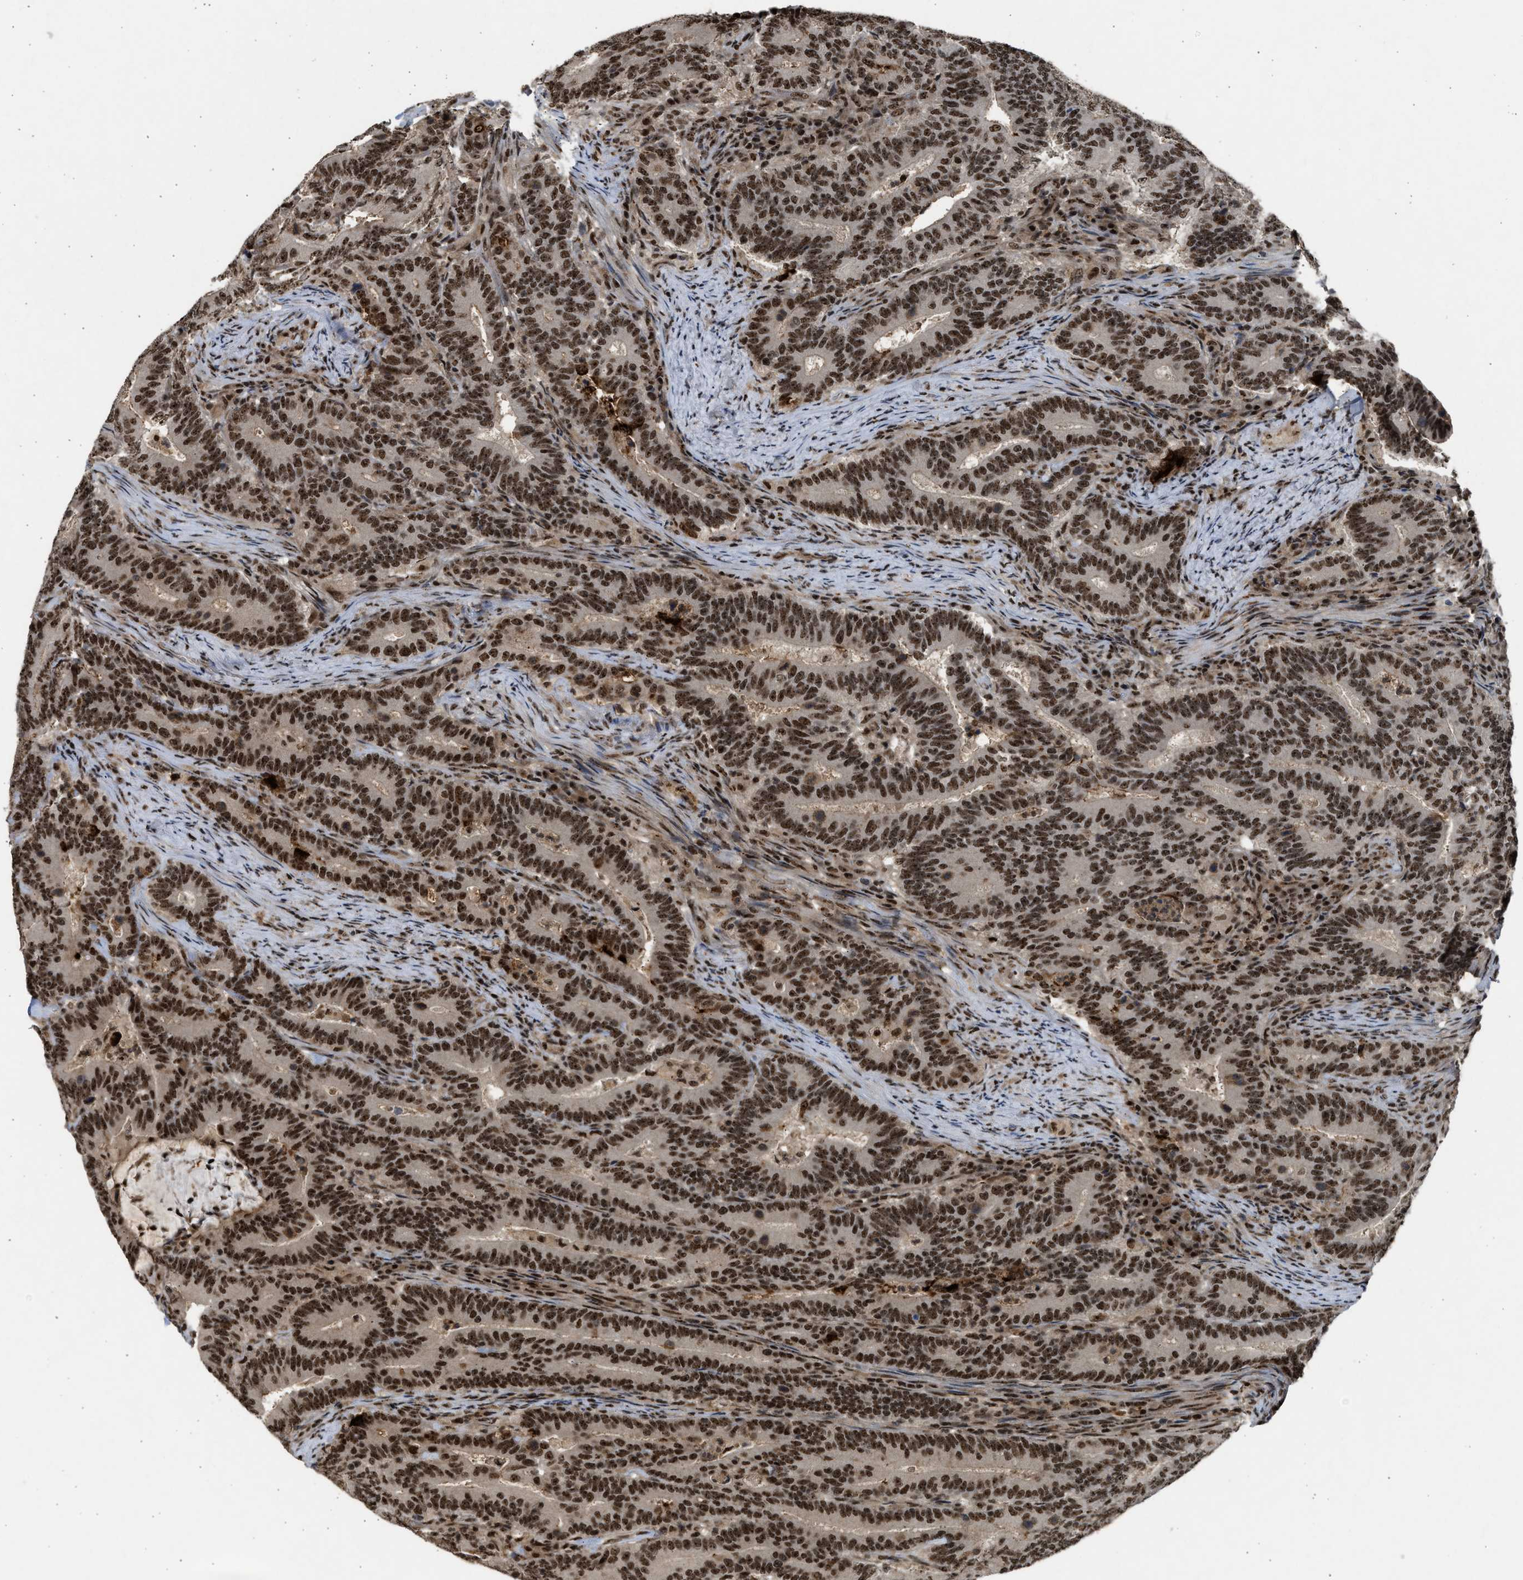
{"staining": {"intensity": "strong", "quantity": ">75%", "location": "nuclear"}, "tissue": "colorectal cancer", "cell_type": "Tumor cells", "image_type": "cancer", "snomed": [{"axis": "morphology", "description": "Adenocarcinoma, NOS"}, {"axis": "topography", "description": "Colon"}], "caption": "High-power microscopy captured an IHC photomicrograph of adenocarcinoma (colorectal), revealing strong nuclear staining in approximately >75% of tumor cells.", "gene": "TFDP2", "patient": {"sex": "female", "age": 66}}